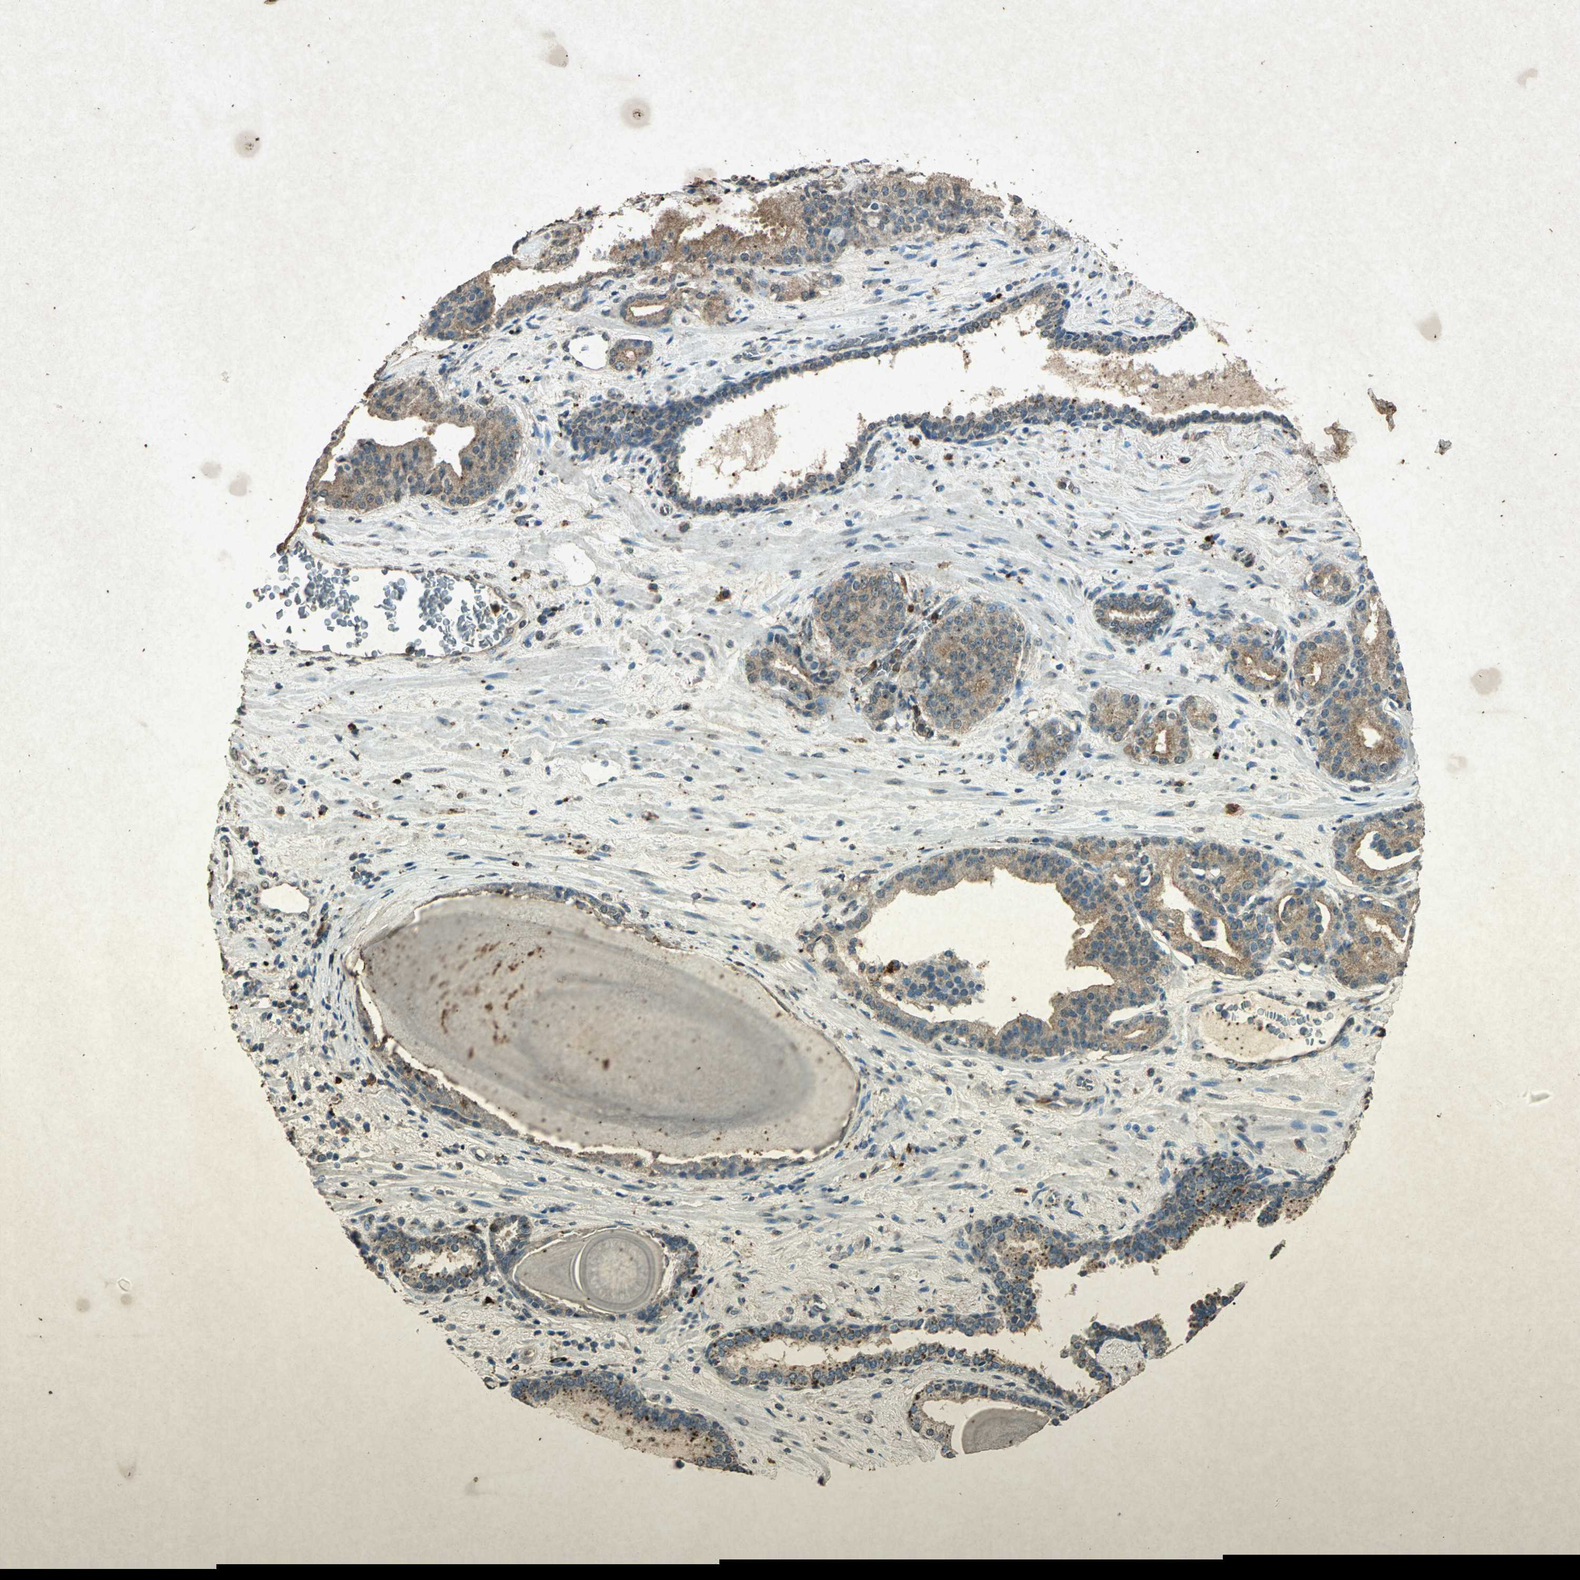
{"staining": {"intensity": "moderate", "quantity": ">75%", "location": "cytoplasmic/membranous"}, "tissue": "prostate cancer", "cell_type": "Tumor cells", "image_type": "cancer", "snomed": [{"axis": "morphology", "description": "Adenocarcinoma, Low grade"}, {"axis": "topography", "description": "Prostate"}], "caption": "The micrograph displays immunohistochemical staining of prostate cancer (low-grade adenocarcinoma). There is moderate cytoplasmic/membranous staining is identified in about >75% of tumor cells.", "gene": "PSEN1", "patient": {"sex": "male", "age": 63}}